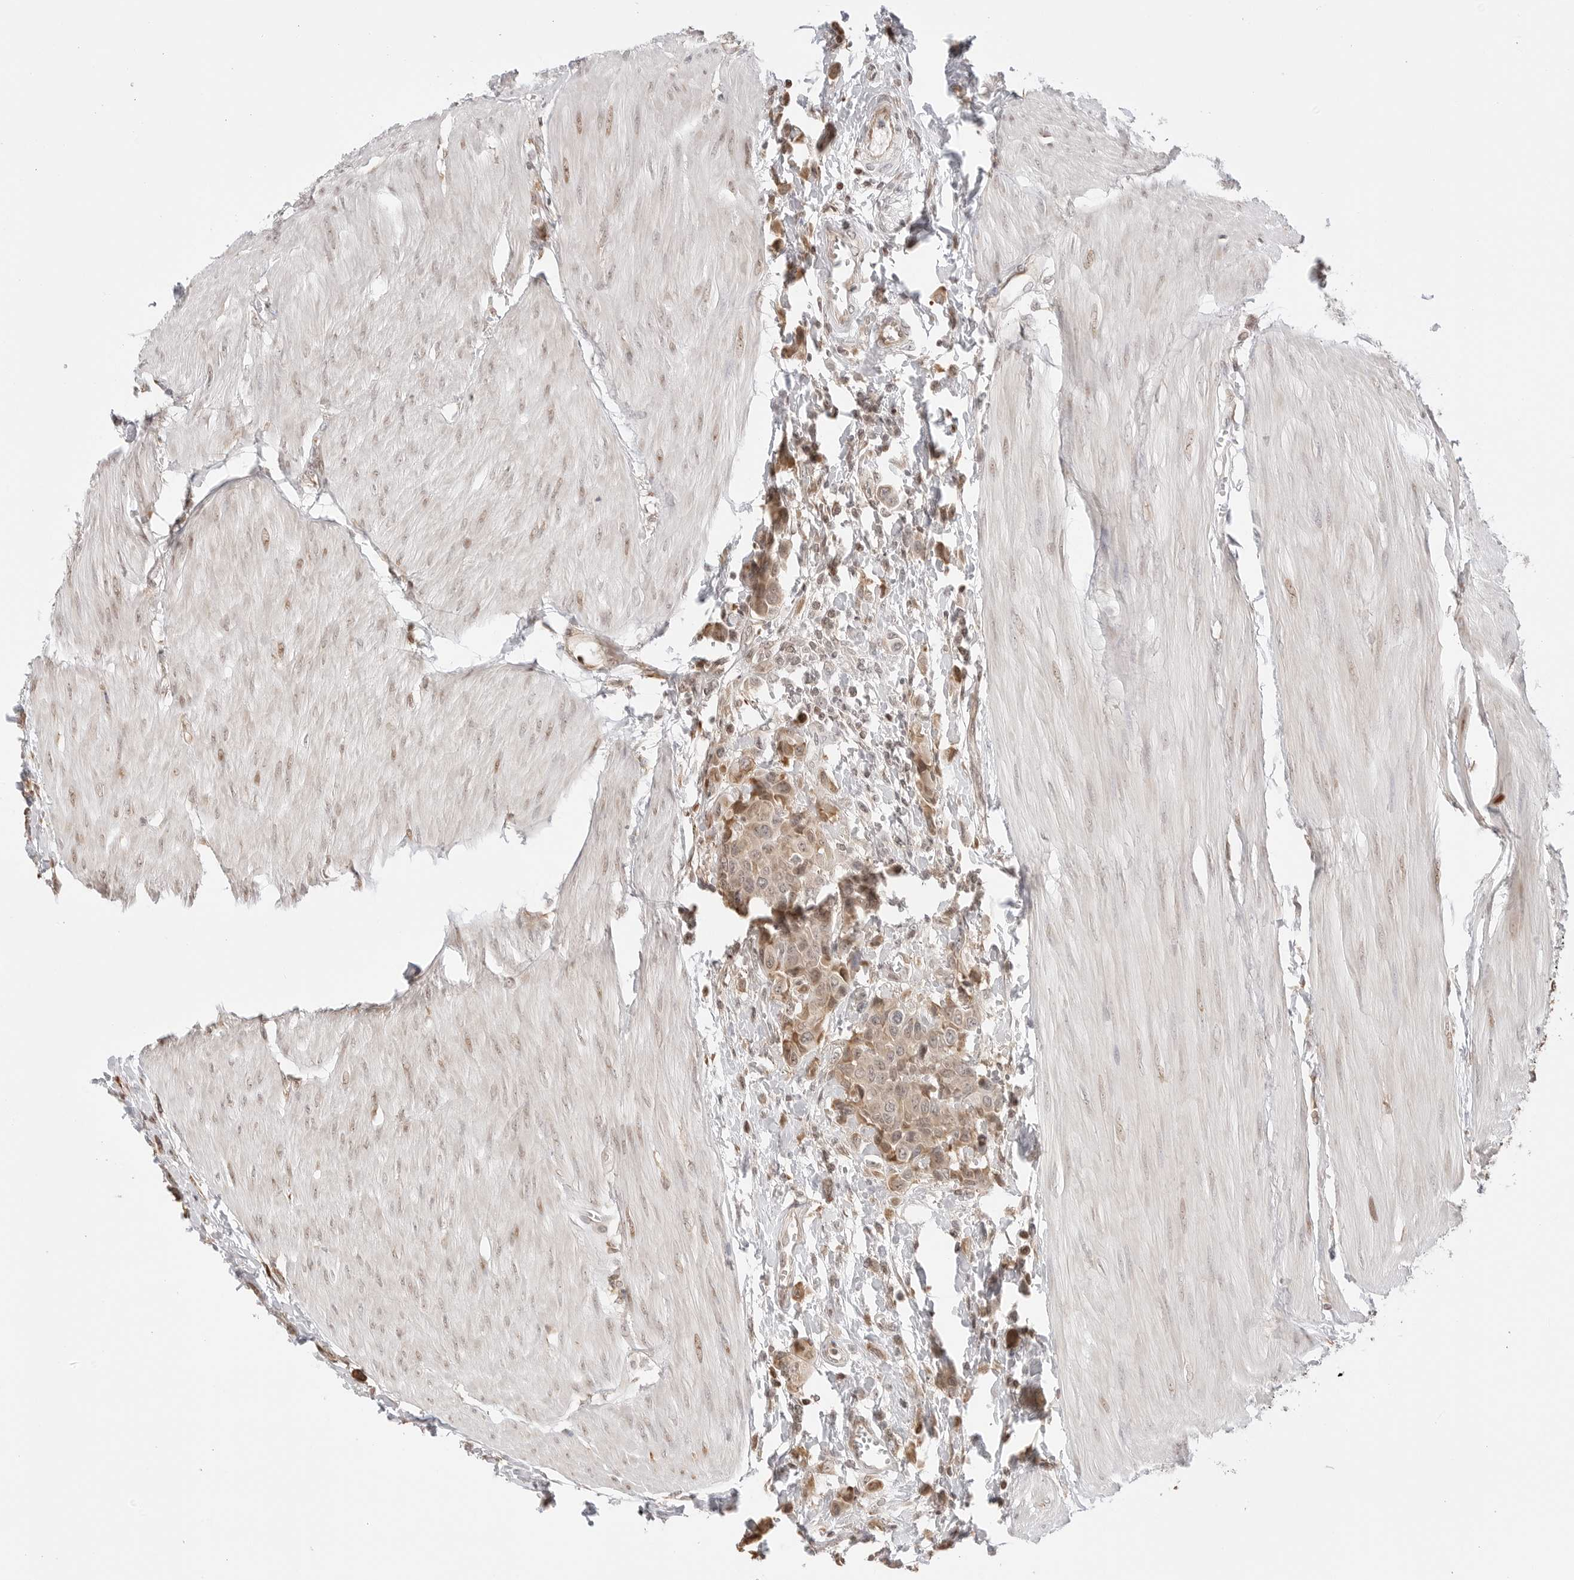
{"staining": {"intensity": "weak", "quantity": ">75%", "location": "cytoplasmic/membranous,nuclear"}, "tissue": "urothelial cancer", "cell_type": "Tumor cells", "image_type": "cancer", "snomed": [{"axis": "morphology", "description": "Urothelial carcinoma, High grade"}, {"axis": "topography", "description": "Urinary bladder"}], "caption": "Human urothelial cancer stained with a brown dye displays weak cytoplasmic/membranous and nuclear positive staining in about >75% of tumor cells.", "gene": "FKBP14", "patient": {"sex": "male", "age": 50}}